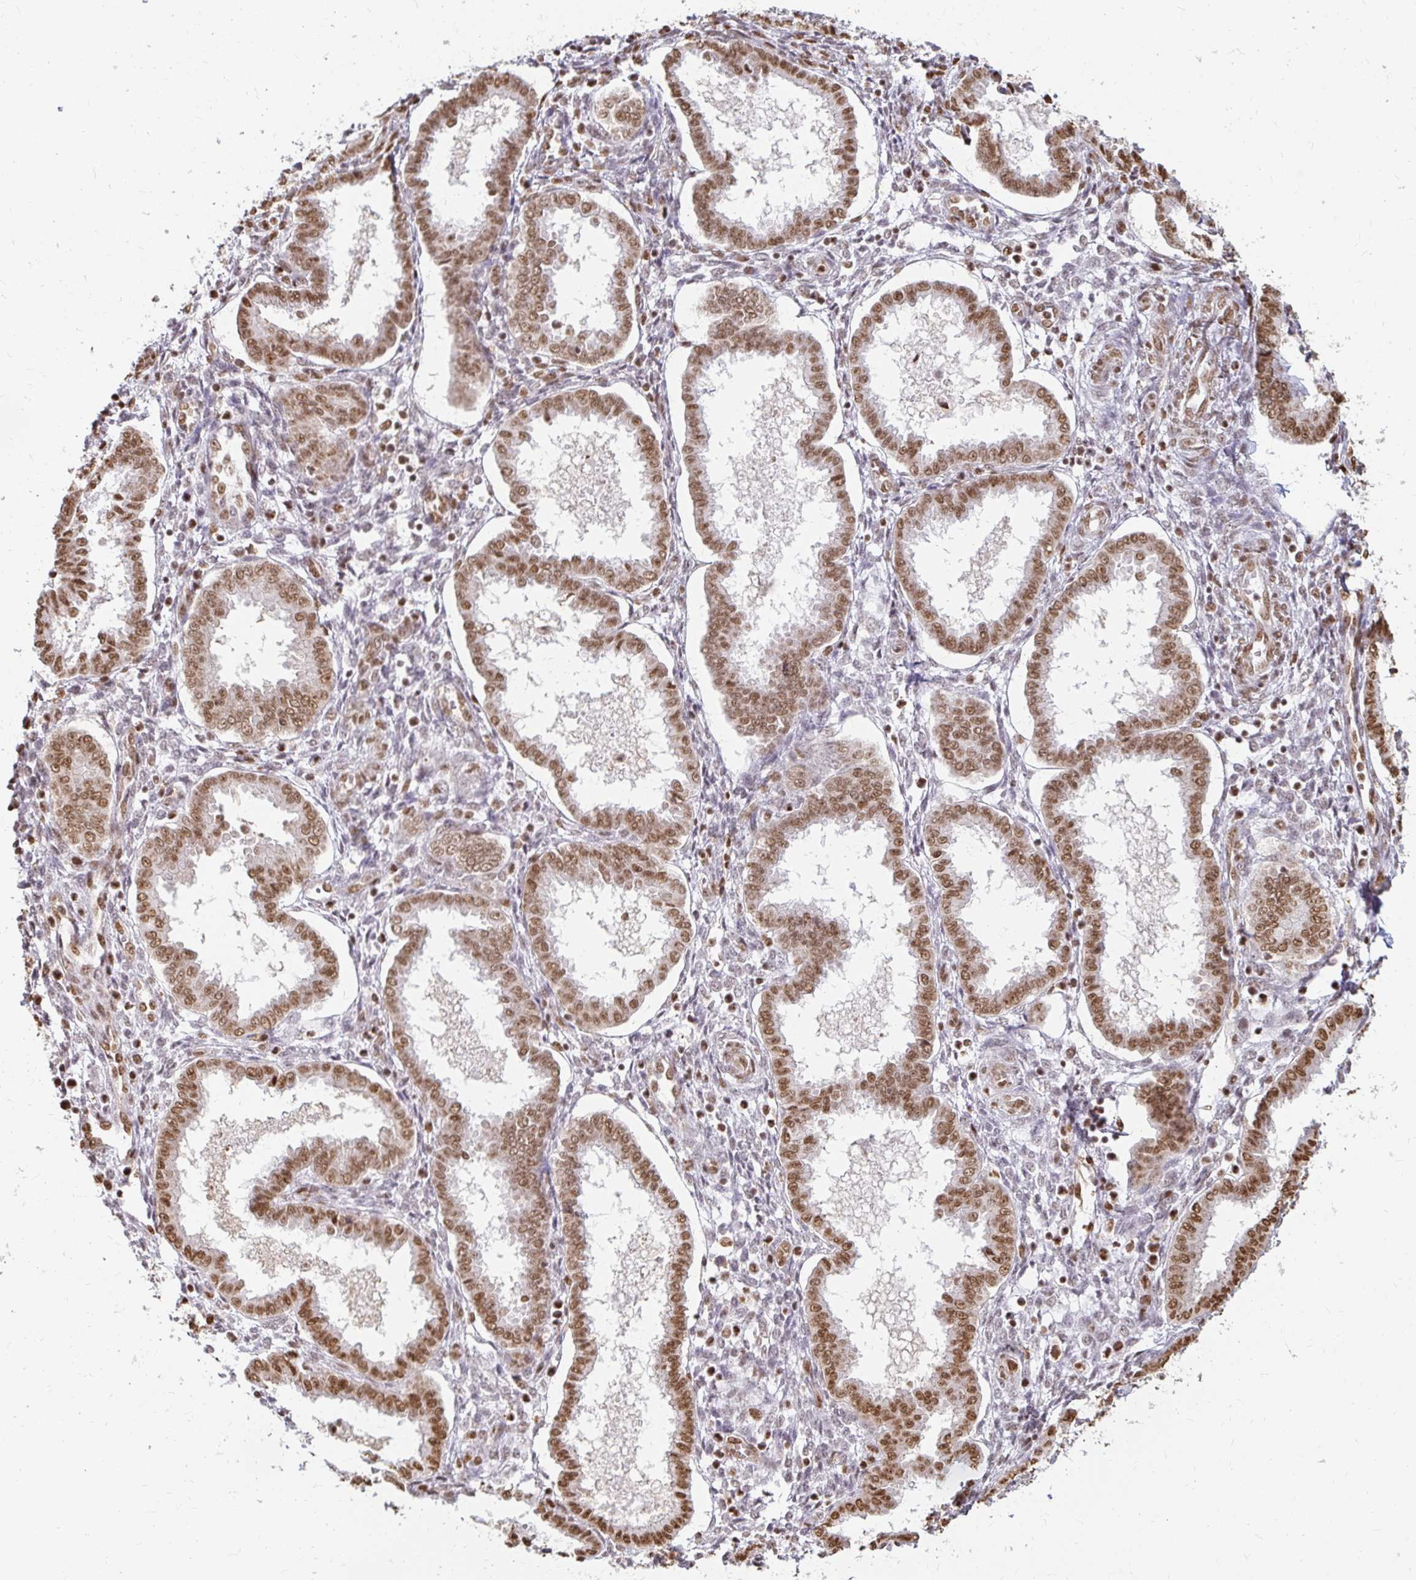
{"staining": {"intensity": "moderate", "quantity": ">75%", "location": "nuclear"}, "tissue": "endometrium", "cell_type": "Cells in endometrial stroma", "image_type": "normal", "snomed": [{"axis": "morphology", "description": "Normal tissue, NOS"}, {"axis": "topography", "description": "Endometrium"}], "caption": "Immunohistochemistry of unremarkable endometrium demonstrates medium levels of moderate nuclear staining in approximately >75% of cells in endometrial stroma.", "gene": "HNRNPU", "patient": {"sex": "female", "age": 24}}